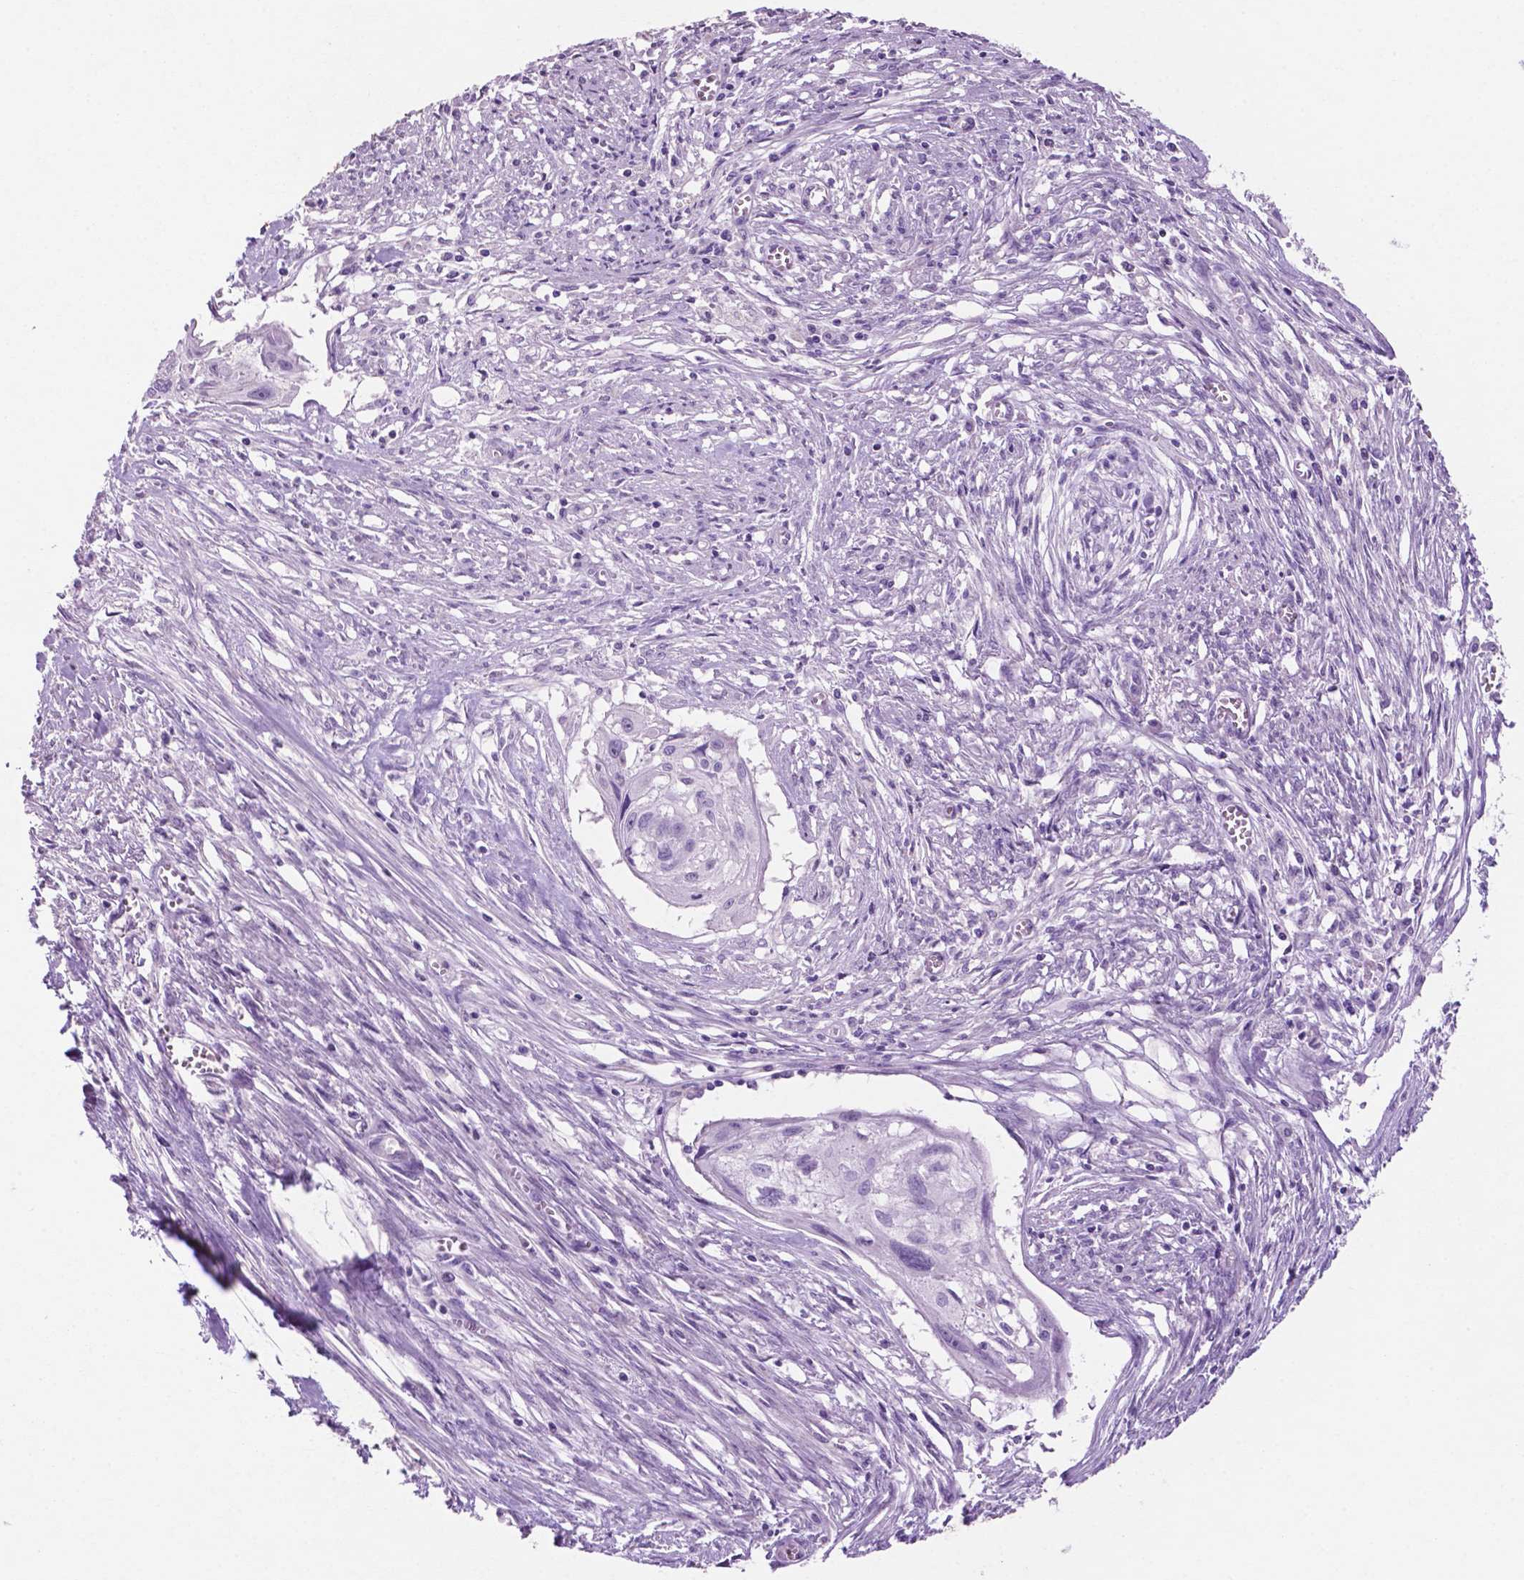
{"staining": {"intensity": "negative", "quantity": "none", "location": "none"}, "tissue": "cervical cancer", "cell_type": "Tumor cells", "image_type": "cancer", "snomed": [{"axis": "morphology", "description": "Squamous cell carcinoma, NOS"}, {"axis": "topography", "description": "Cervix"}], "caption": "Micrograph shows no protein expression in tumor cells of cervical squamous cell carcinoma tissue.", "gene": "PHGR1", "patient": {"sex": "female", "age": 49}}